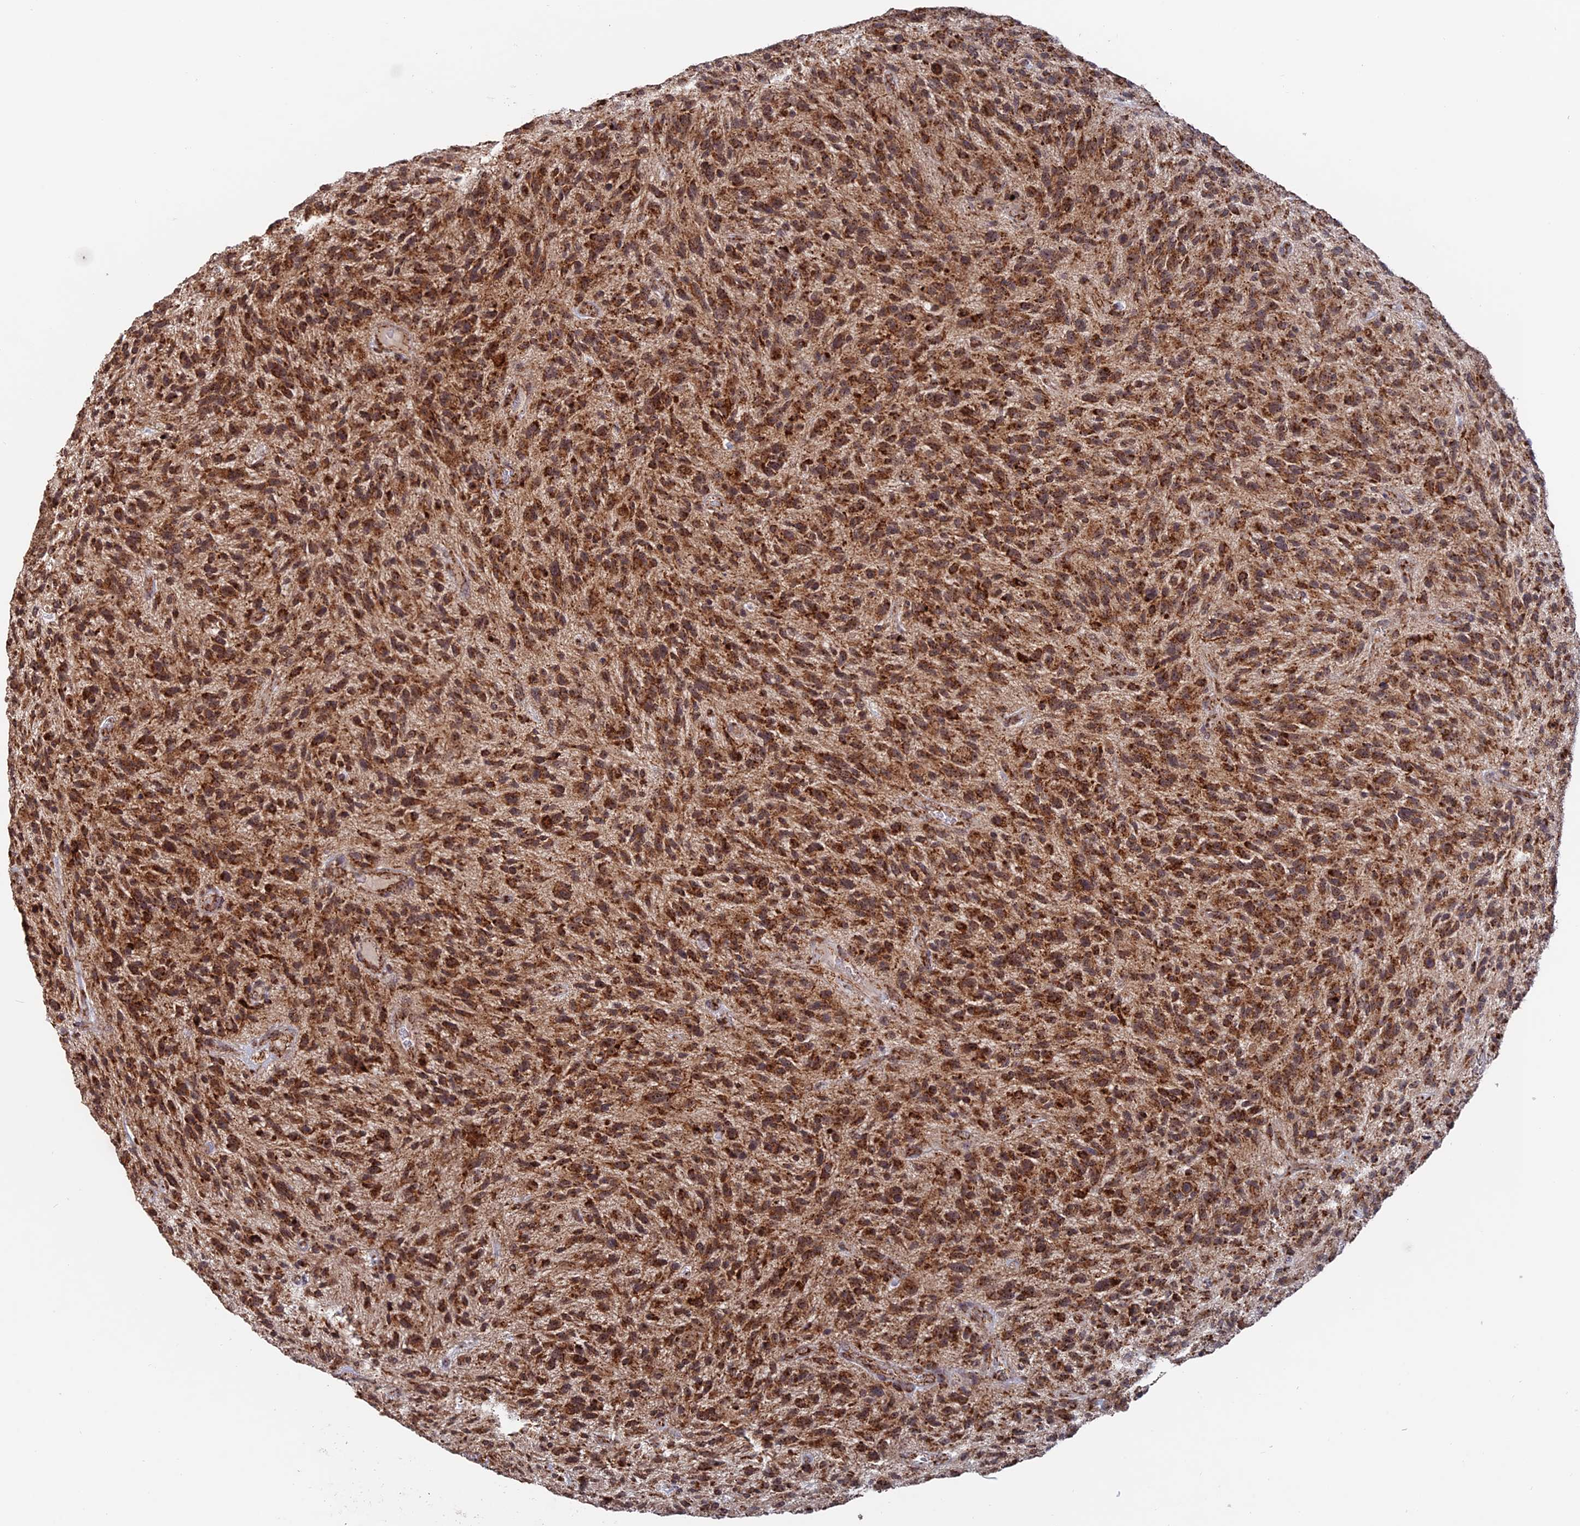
{"staining": {"intensity": "strong", "quantity": ">75%", "location": "cytoplasmic/membranous"}, "tissue": "glioma", "cell_type": "Tumor cells", "image_type": "cancer", "snomed": [{"axis": "morphology", "description": "Glioma, malignant, High grade"}, {"axis": "topography", "description": "Brain"}], "caption": "Protein expression analysis of malignant high-grade glioma reveals strong cytoplasmic/membranous staining in approximately >75% of tumor cells.", "gene": "DTYMK", "patient": {"sex": "male", "age": 47}}